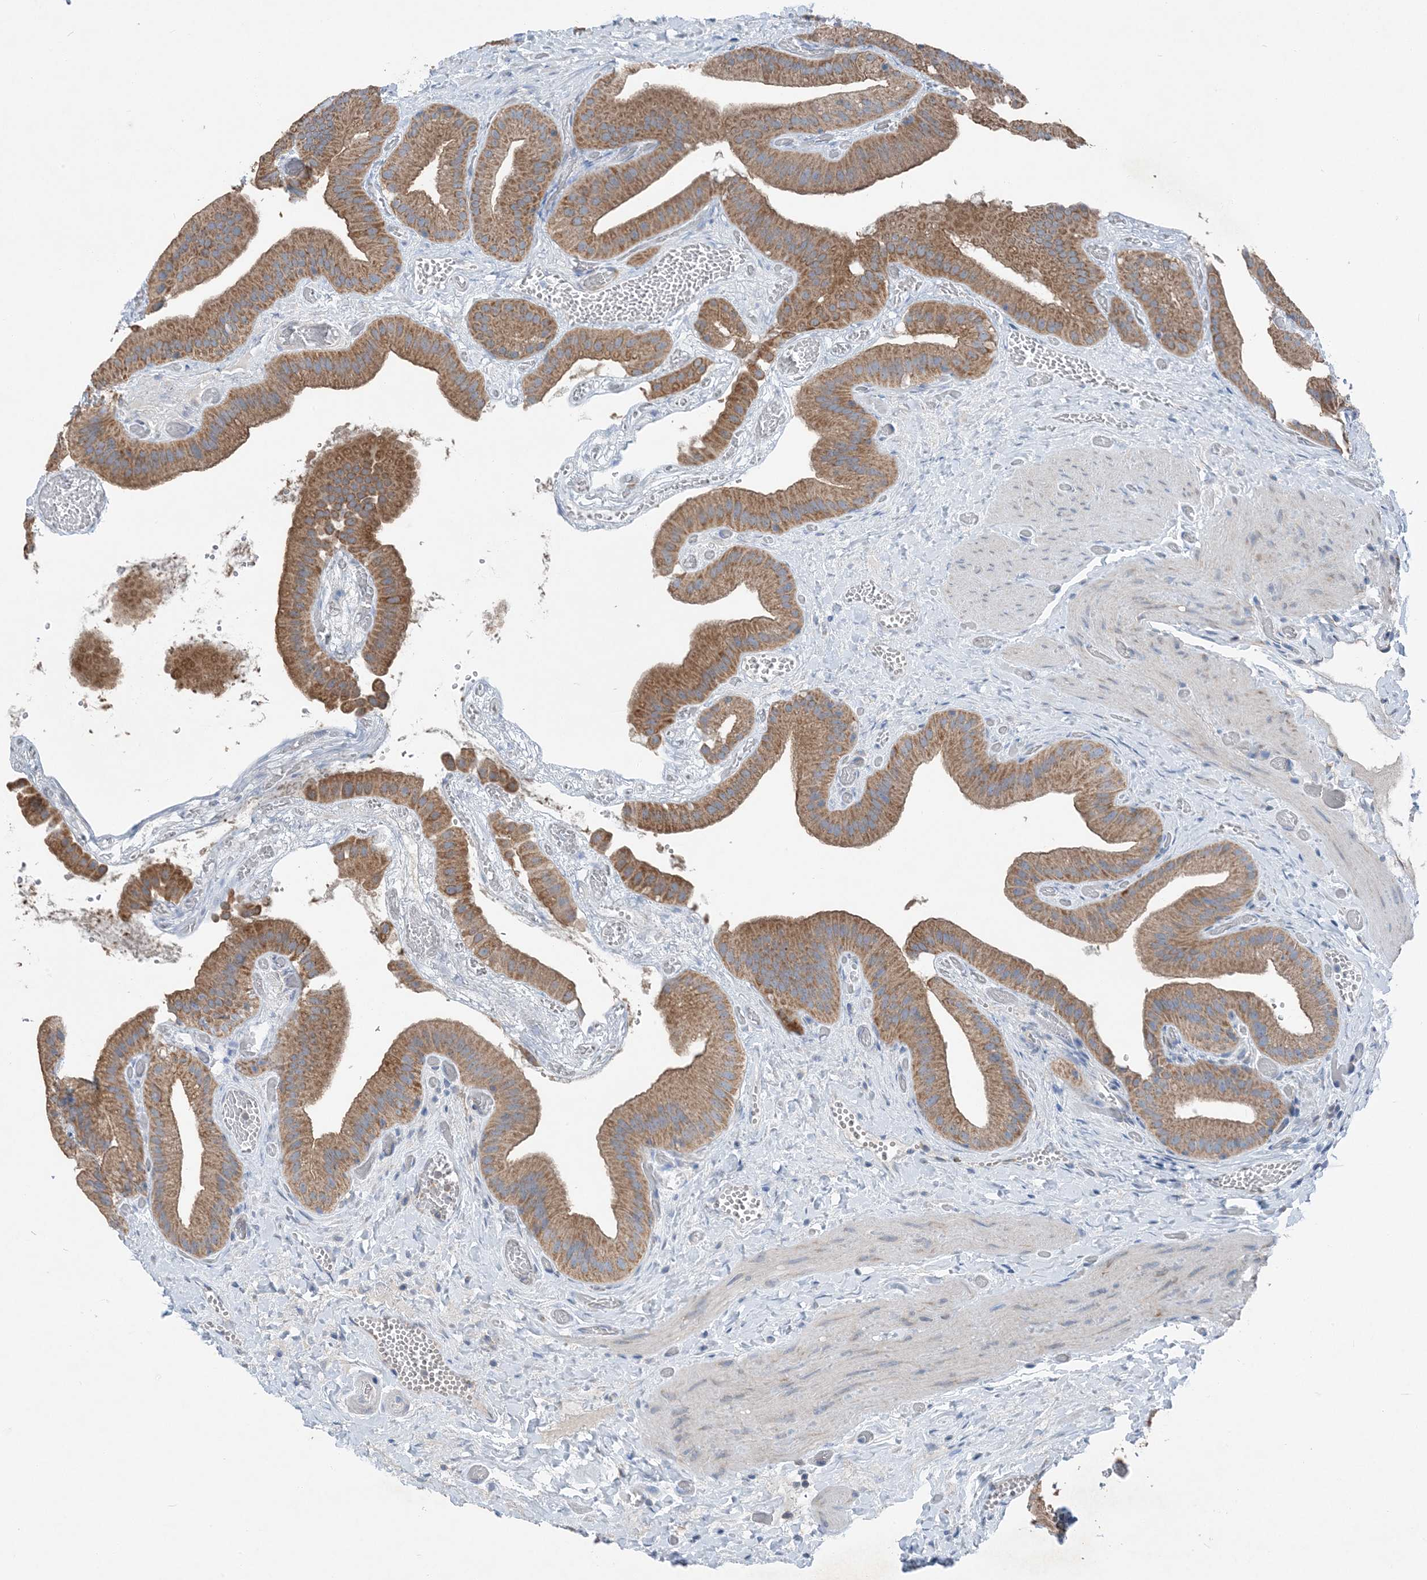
{"staining": {"intensity": "moderate", "quantity": ">75%", "location": "cytoplasmic/membranous"}, "tissue": "gallbladder", "cell_type": "Glandular cells", "image_type": "normal", "snomed": [{"axis": "morphology", "description": "Normal tissue, NOS"}, {"axis": "topography", "description": "Gallbladder"}], "caption": "Immunohistochemistry (DAB) staining of normal gallbladder shows moderate cytoplasmic/membranous protein positivity in approximately >75% of glandular cells.", "gene": "DHX30", "patient": {"sex": "female", "age": 64}}